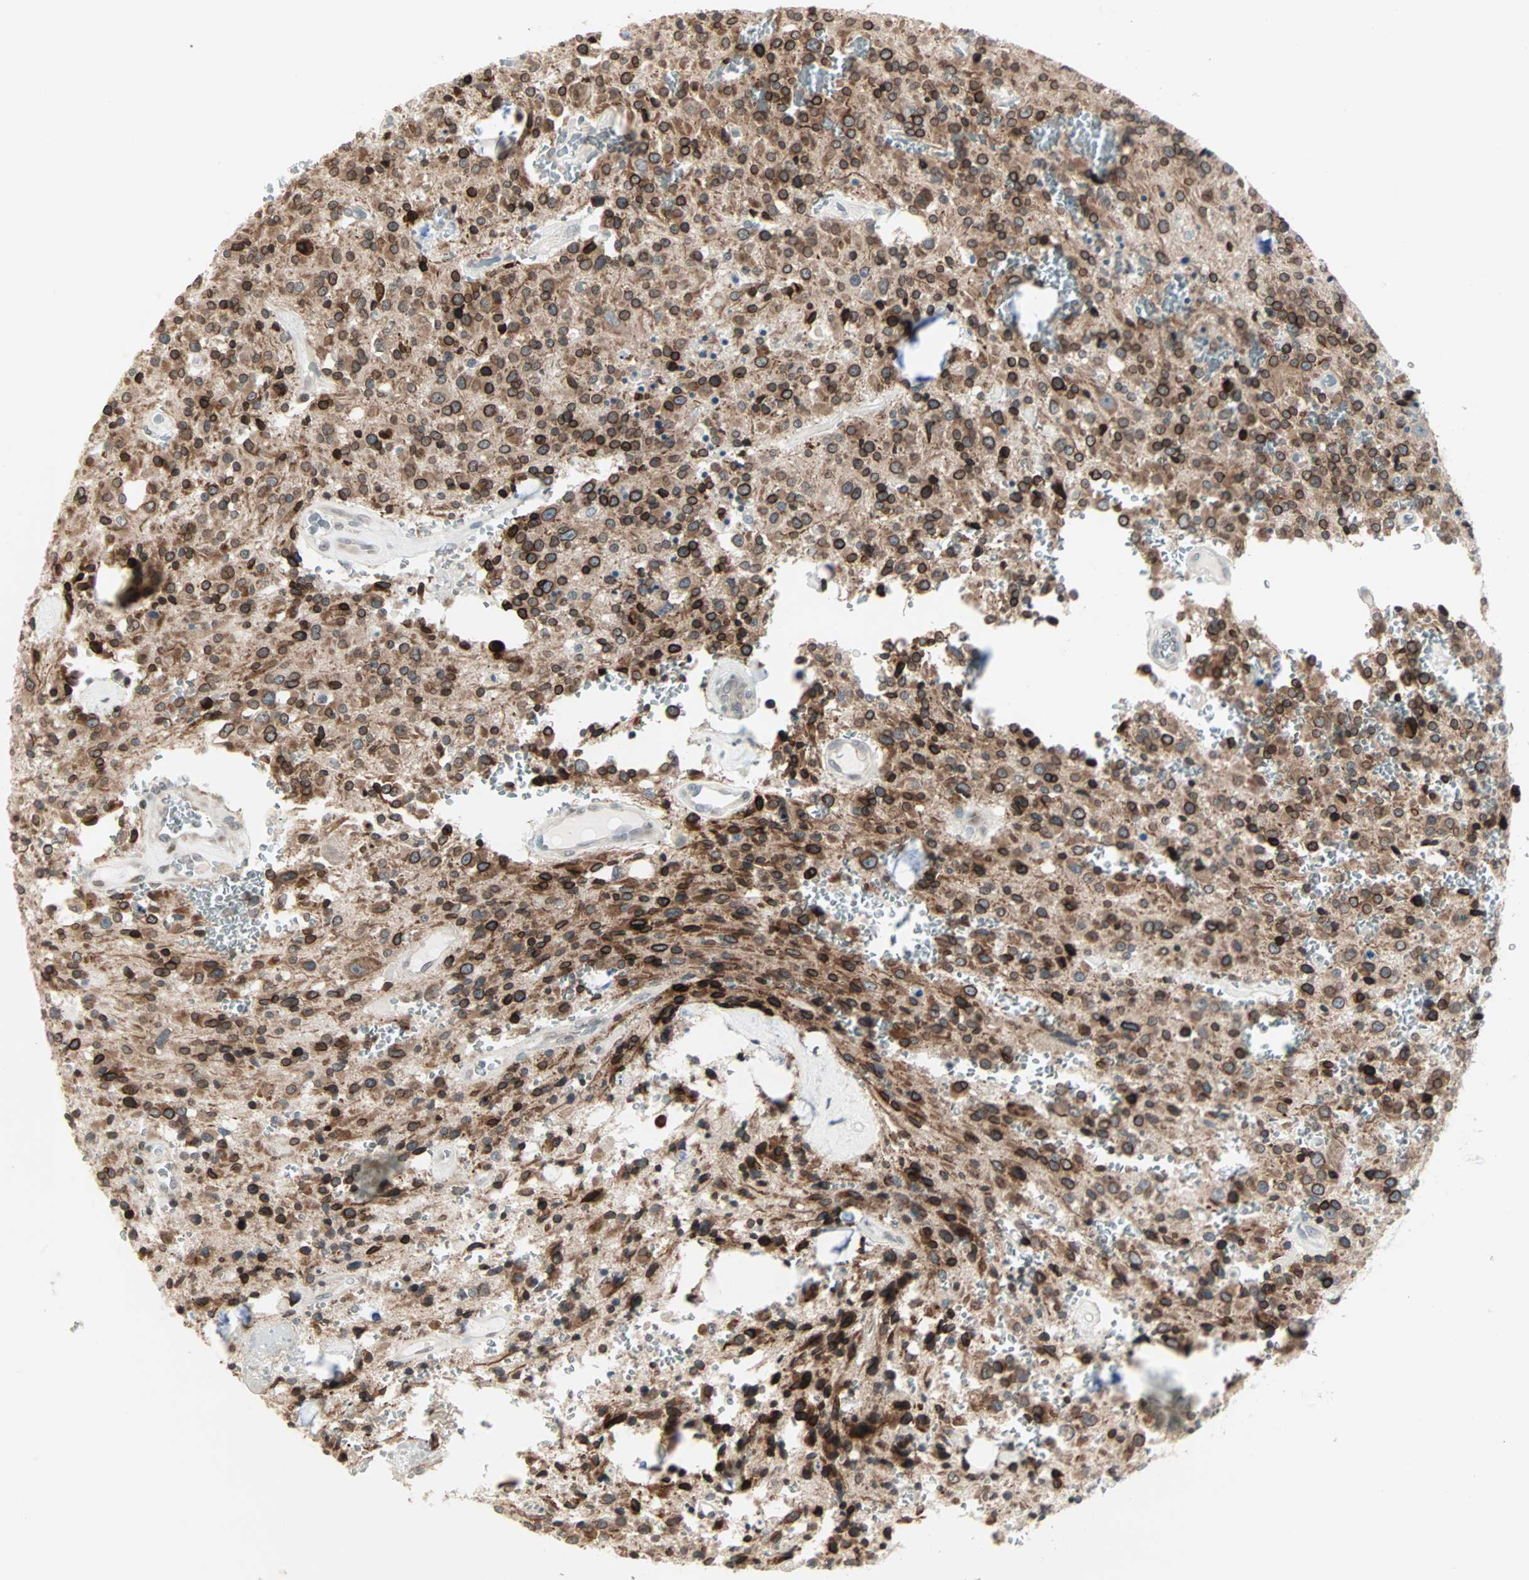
{"staining": {"intensity": "moderate", "quantity": ">75%", "location": "cytoplasmic/membranous,nuclear"}, "tissue": "glioma", "cell_type": "Tumor cells", "image_type": "cancer", "snomed": [{"axis": "morphology", "description": "Glioma, malignant, Low grade"}, {"axis": "topography", "description": "Brain"}], "caption": "This micrograph reveals immunohistochemistry staining of human glioma, with medium moderate cytoplasmic/membranous and nuclear staining in about >75% of tumor cells.", "gene": "CBLC", "patient": {"sex": "male", "age": 58}}